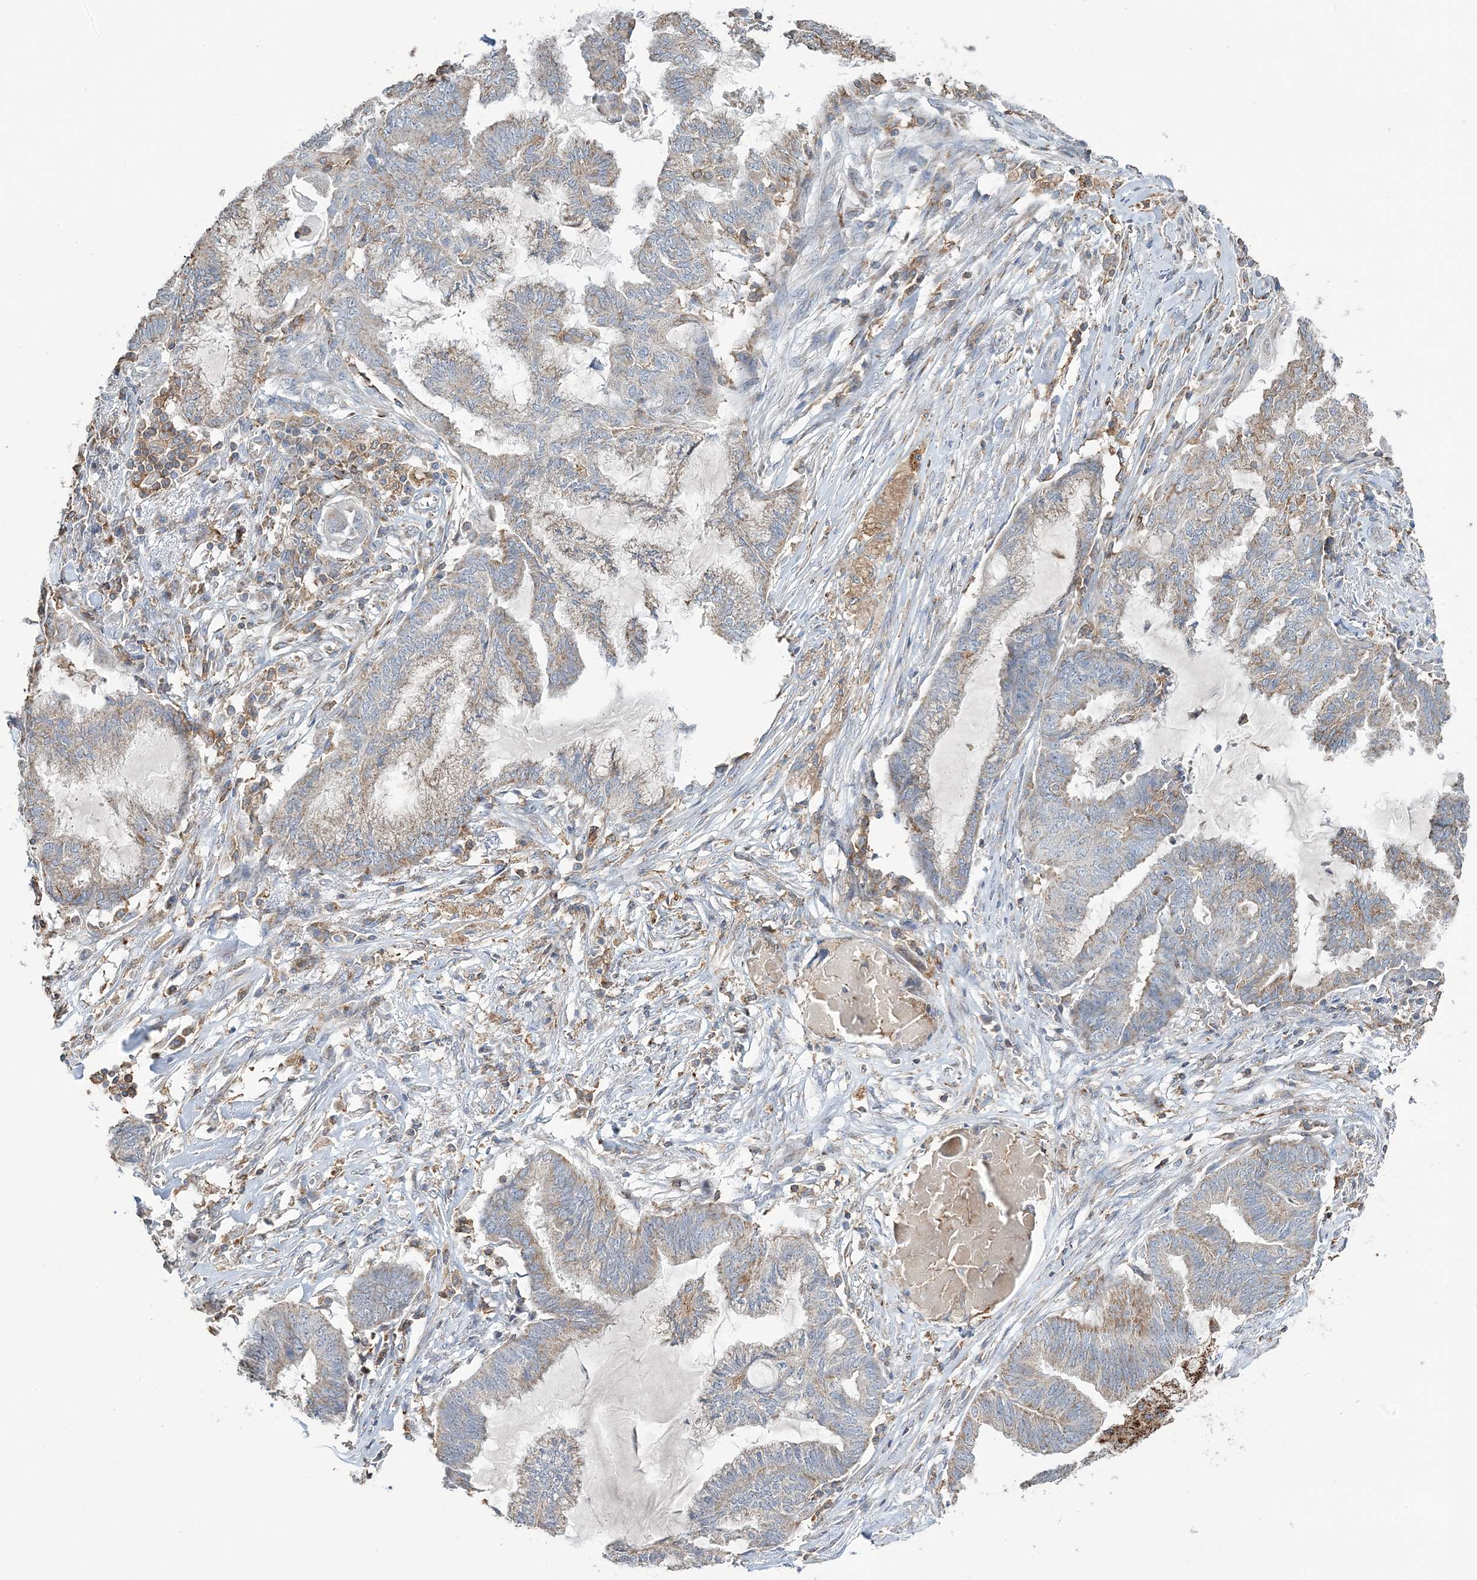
{"staining": {"intensity": "weak", "quantity": ">75%", "location": "cytoplasmic/membranous"}, "tissue": "endometrial cancer", "cell_type": "Tumor cells", "image_type": "cancer", "snomed": [{"axis": "morphology", "description": "Adenocarcinoma, NOS"}, {"axis": "topography", "description": "Endometrium"}], "caption": "Protein expression analysis of endometrial adenocarcinoma shows weak cytoplasmic/membranous positivity in approximately >75% of tumor cells. (IHC, brightfield microscopy, high magnification).", "gene": "TMLHE", "patient": {"sex": "female", "age": 86}}